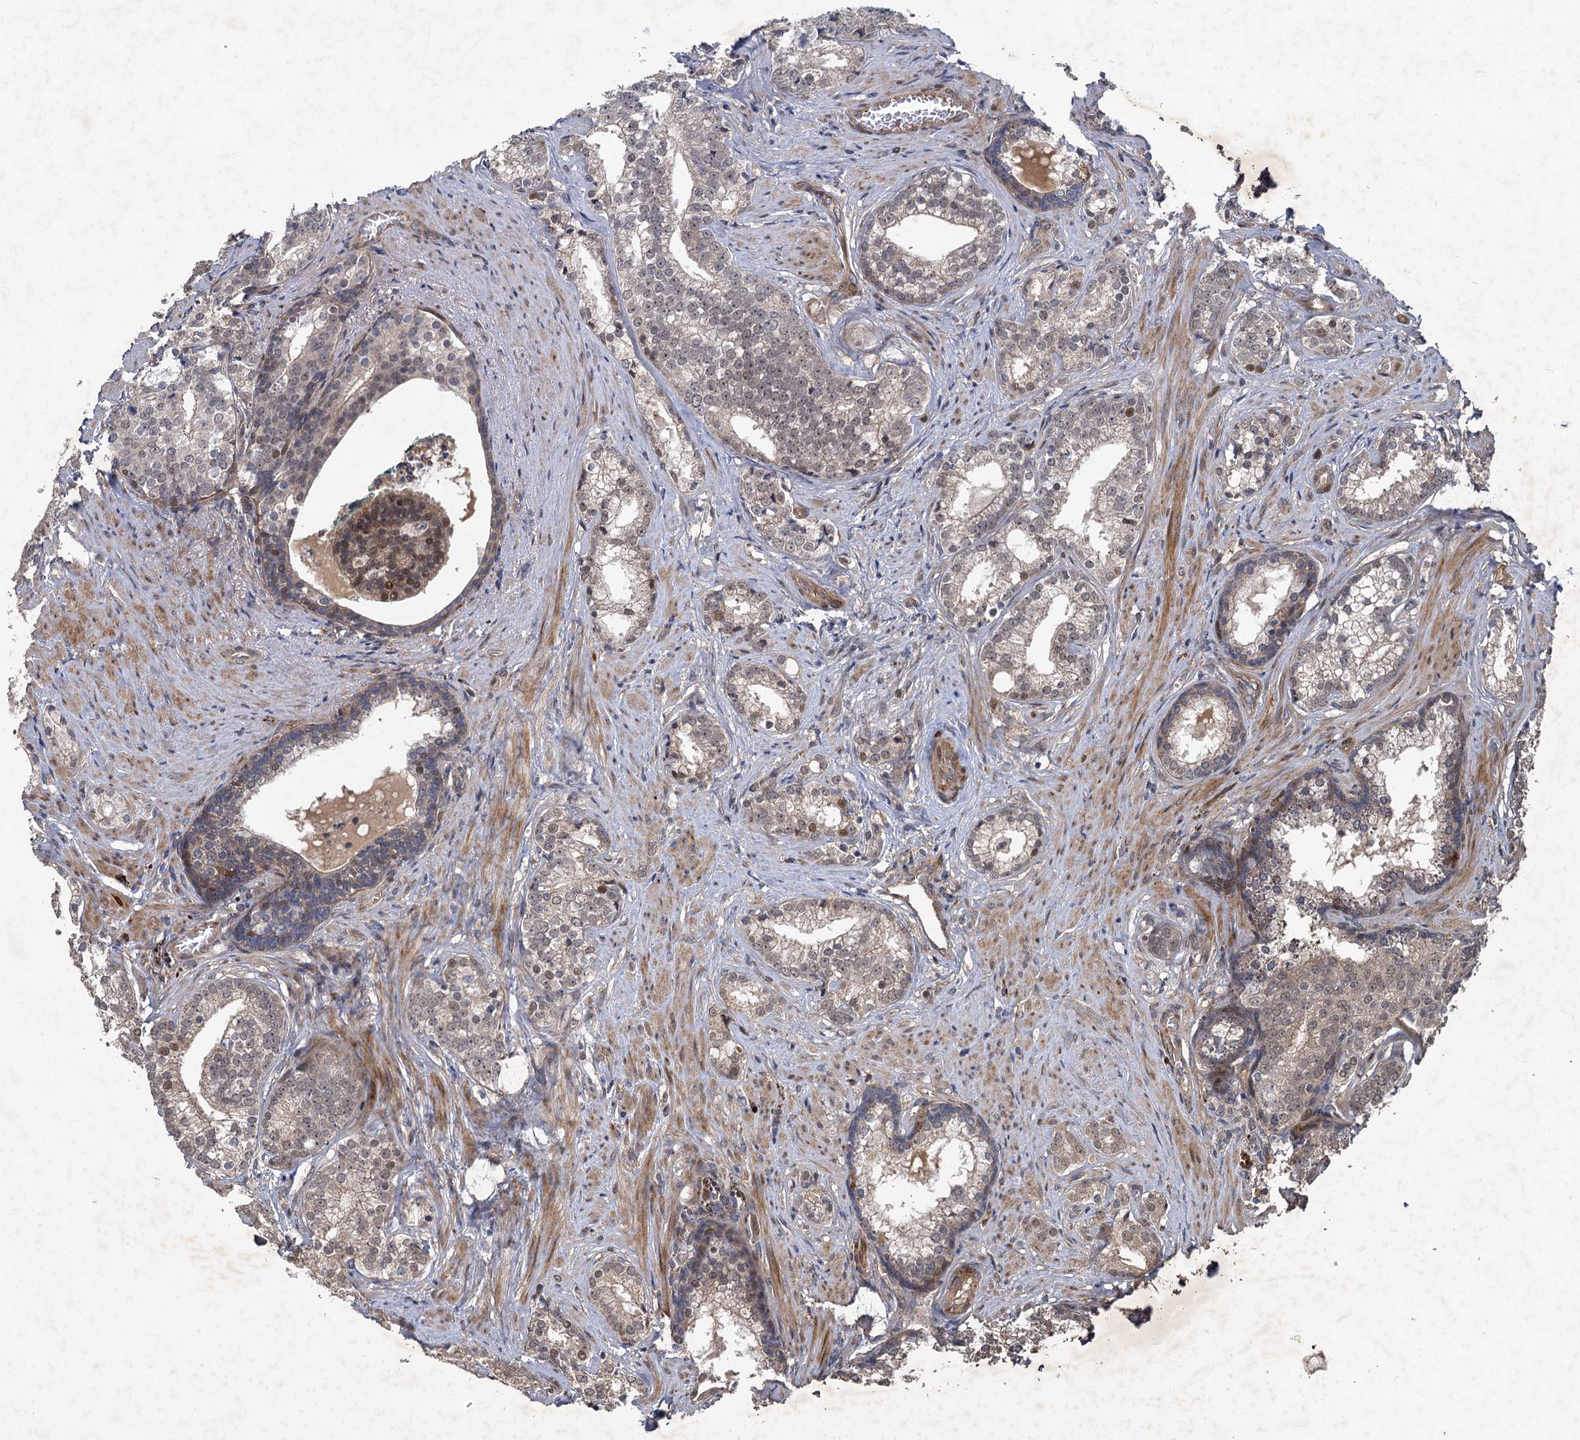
{"staining": {"intensity": "negative", "quantity": "none", "location": "none"}, "tissue": "prostate cancer", "cell_type": "Tumor cells", "image_type": "cancer", "snomed": [{"axis": "morphology", "description": "Adenocarcinoma, Low grade"}, {"axis": "topography", "description": "Prostate"}], "caption": "Prostate cancer was stained to show a protein in brown. There is no significant expression in tumor cells.", "gene": "NUDT22", "patient": {"sex": "male", "age": 71}}